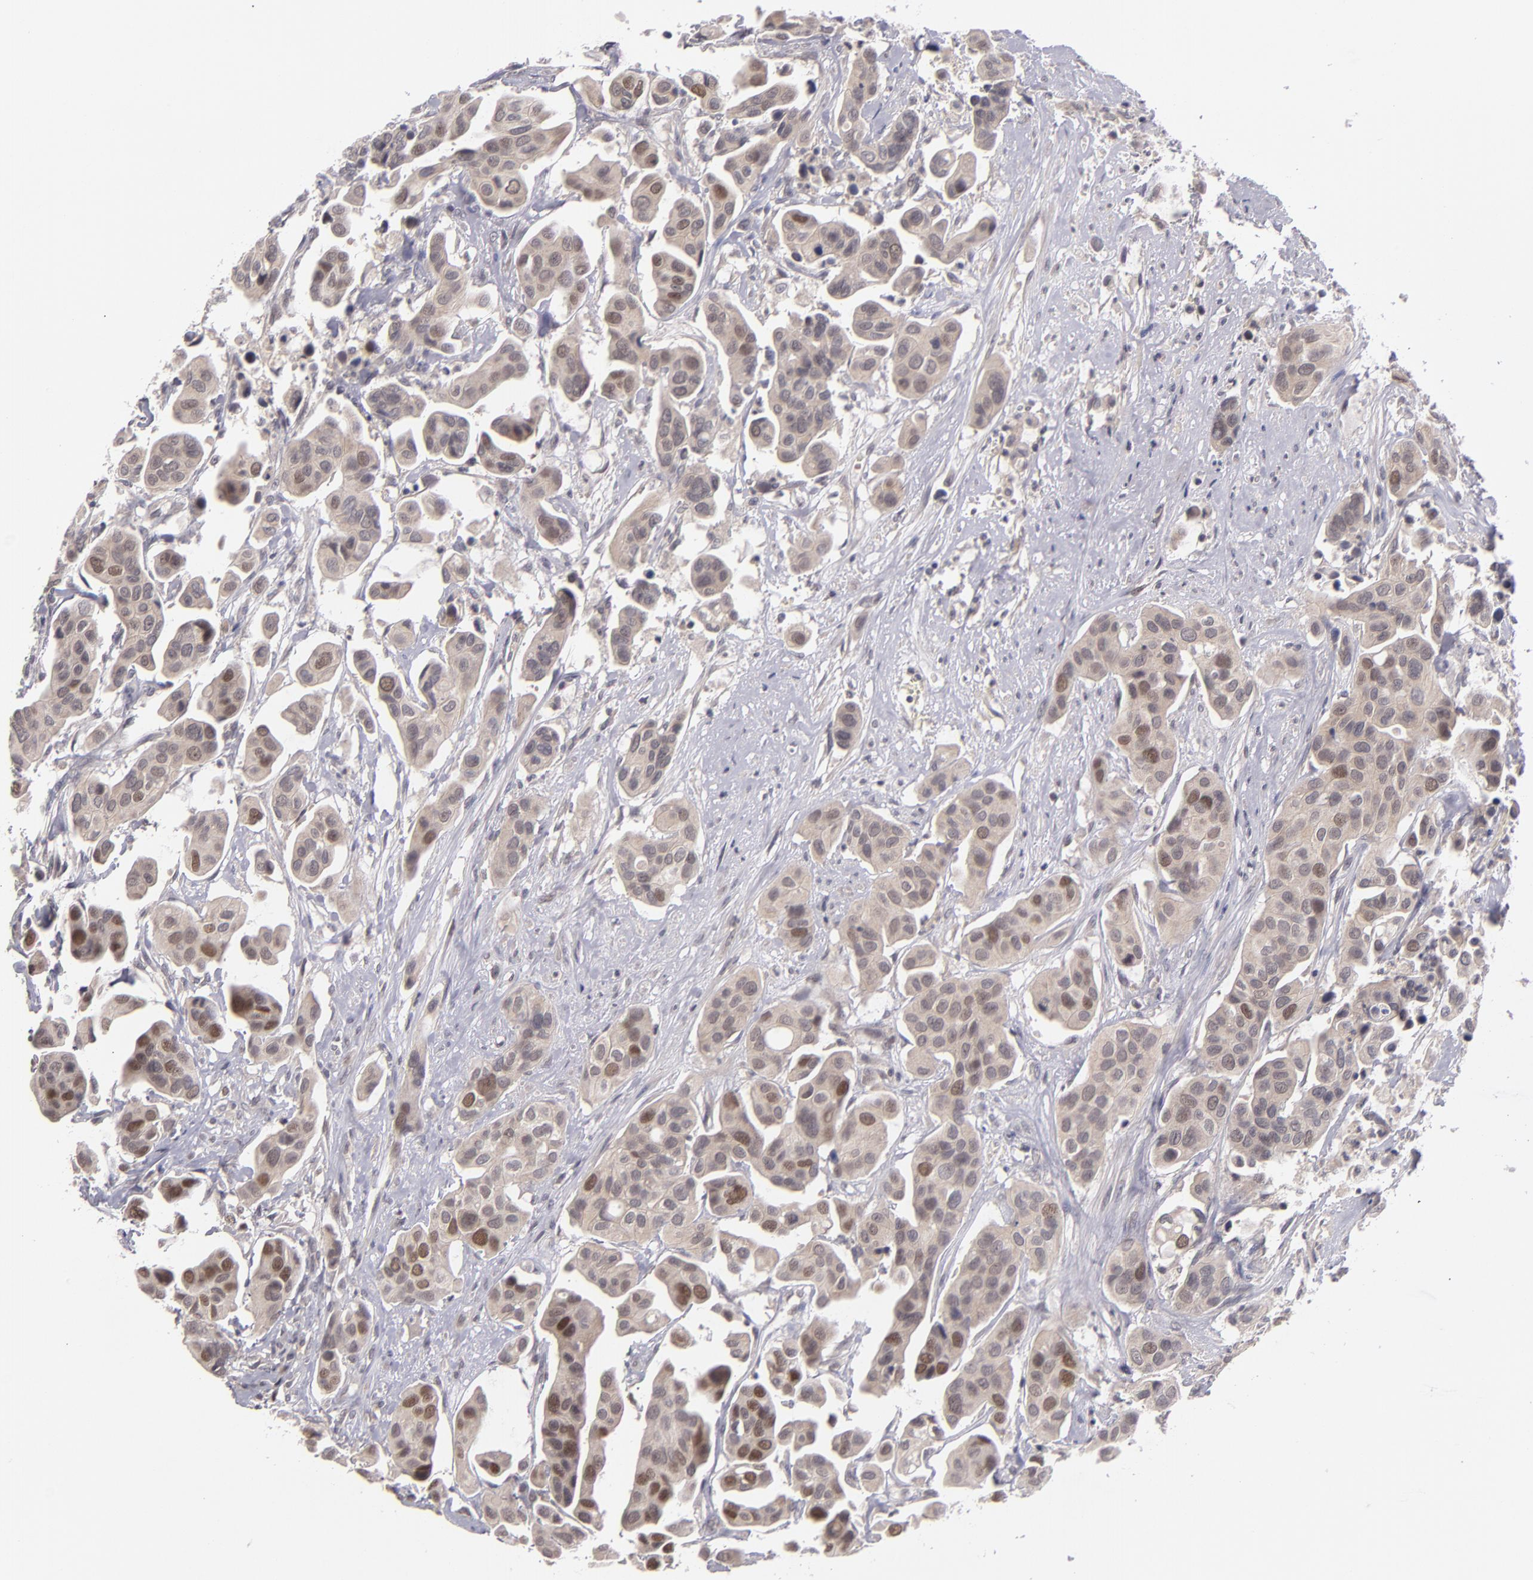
{"staining": {"intensity": "moderate", "quantity": "25%-75%", "location": "nuclear"}, "tissue": "urothelial cancer", "cell_type": "Tumor cells", "image_type": "cancer", "snomed": [{"axis": "morphology", "description": "Adenocarcinoma, NOS"}, {"axis": "topography", "description": "Urinary bladder"}], "caption": "Immunohistochemical staining of adenocarcinoma demonstrates moderate nuclear protein positivity in approximately 25%-75% of tumor cells. The staining was performed using DAB (3,3'-diaminobenzidine) to visualize the protein expression in brown, while the nuclei were stained in blue with hematoxylin (Magnification: 20x).", "gene": "CDC7", "patient": {"sex": "male", "age": 61}}